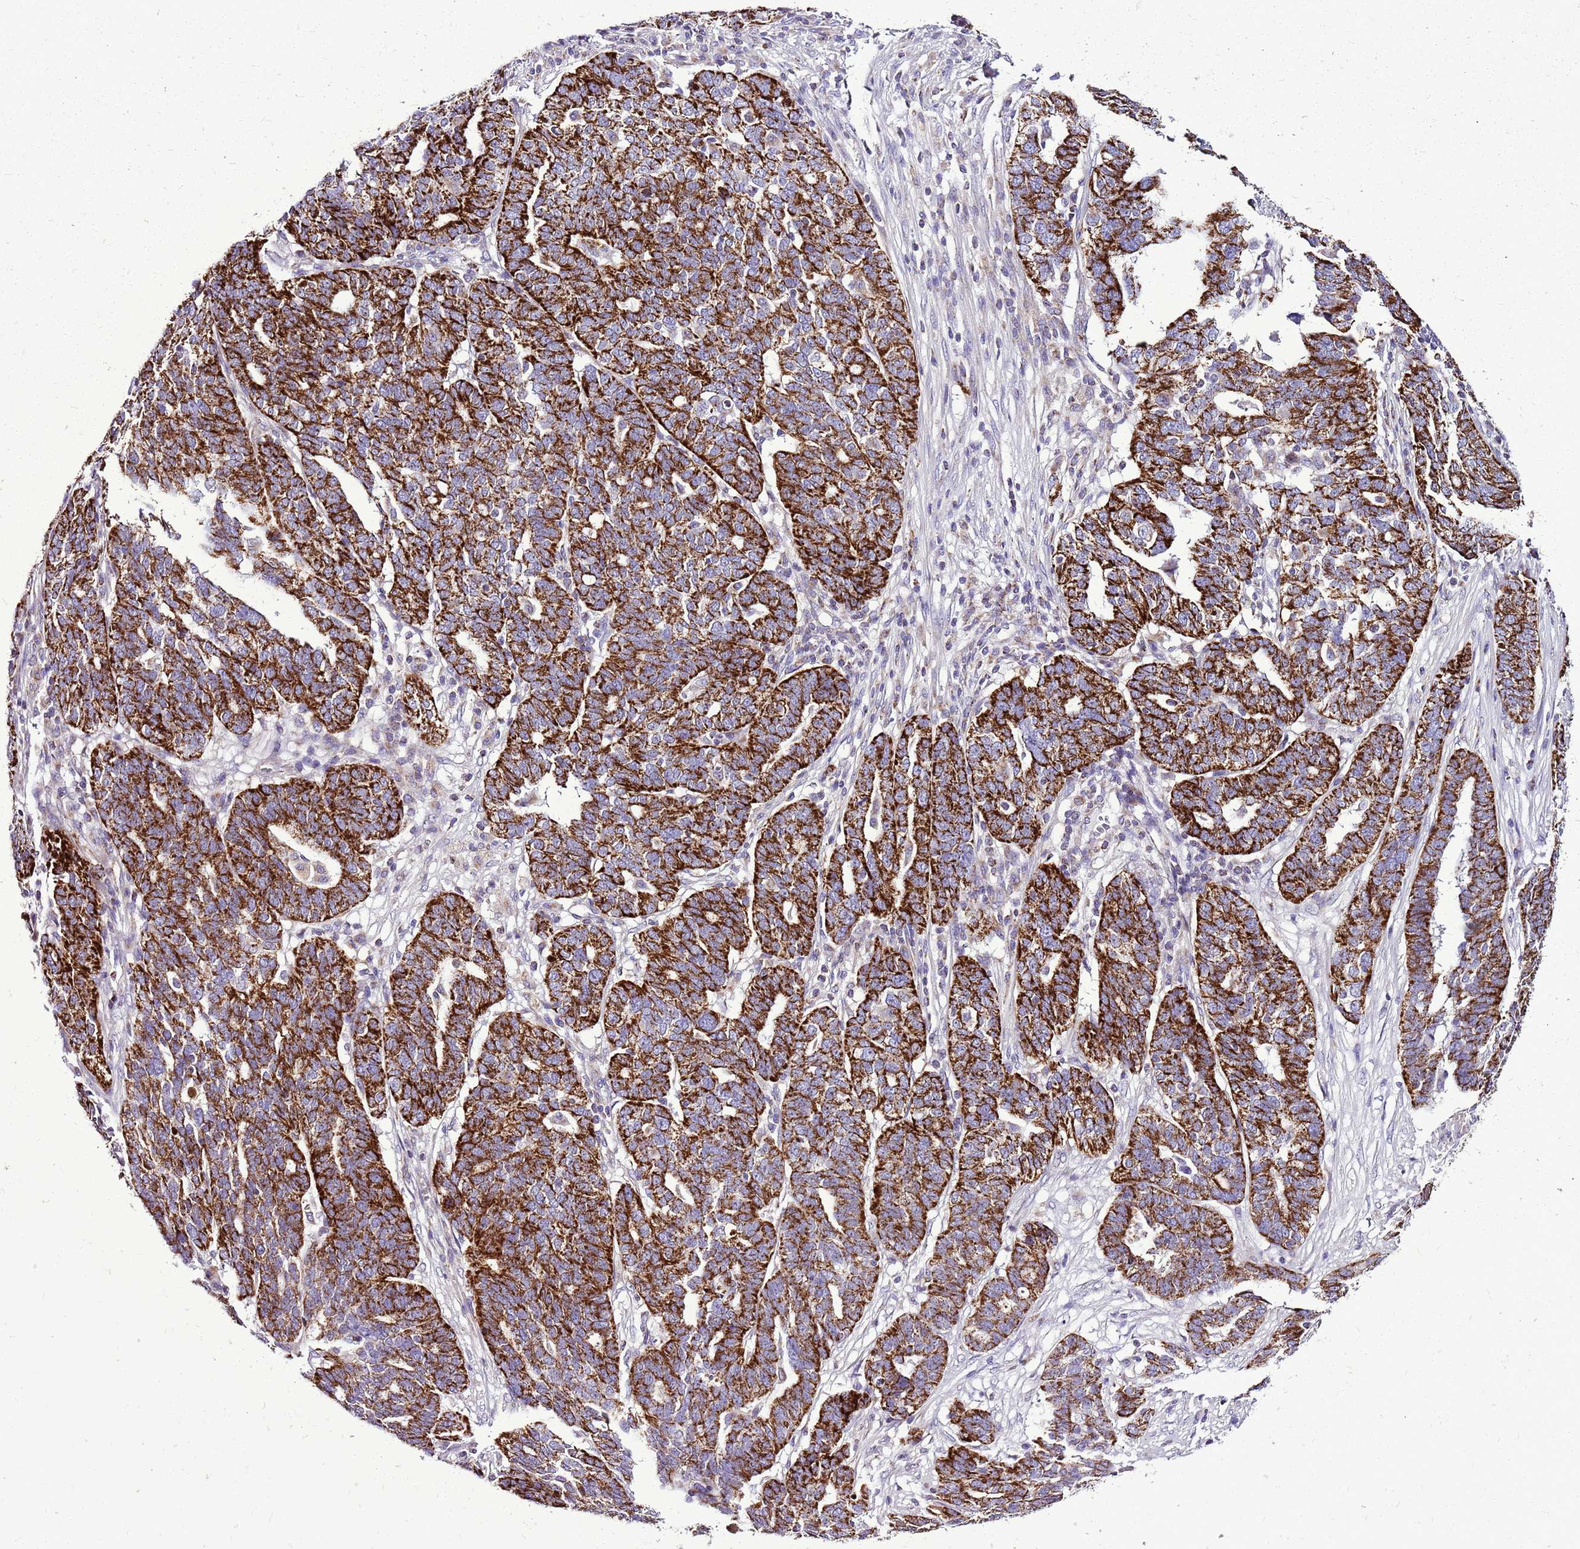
{"staining": {"intensity": "strong", "quantity": ">75%", "location": "cytoplasmic/membranous"}, "tissue": "ovarian cancer", "cell_type": "Tumor cells", "image_type": "cancer", "snomed": [{"axis": "morphology", "description": "Cystadenocarcinoma, serous, NOS"}, {"axis": "topography", "description": "Ovary"}], "caption": "Human ovarian cancer (serous cystadenocarcinoma) stained with a brown dye demonstrates strong cytoplasmic/membranous positive positivity in approximately >75% of tumor cells.", "gene": "GCDH", "patient": {"sex": "female", "age": 59}}